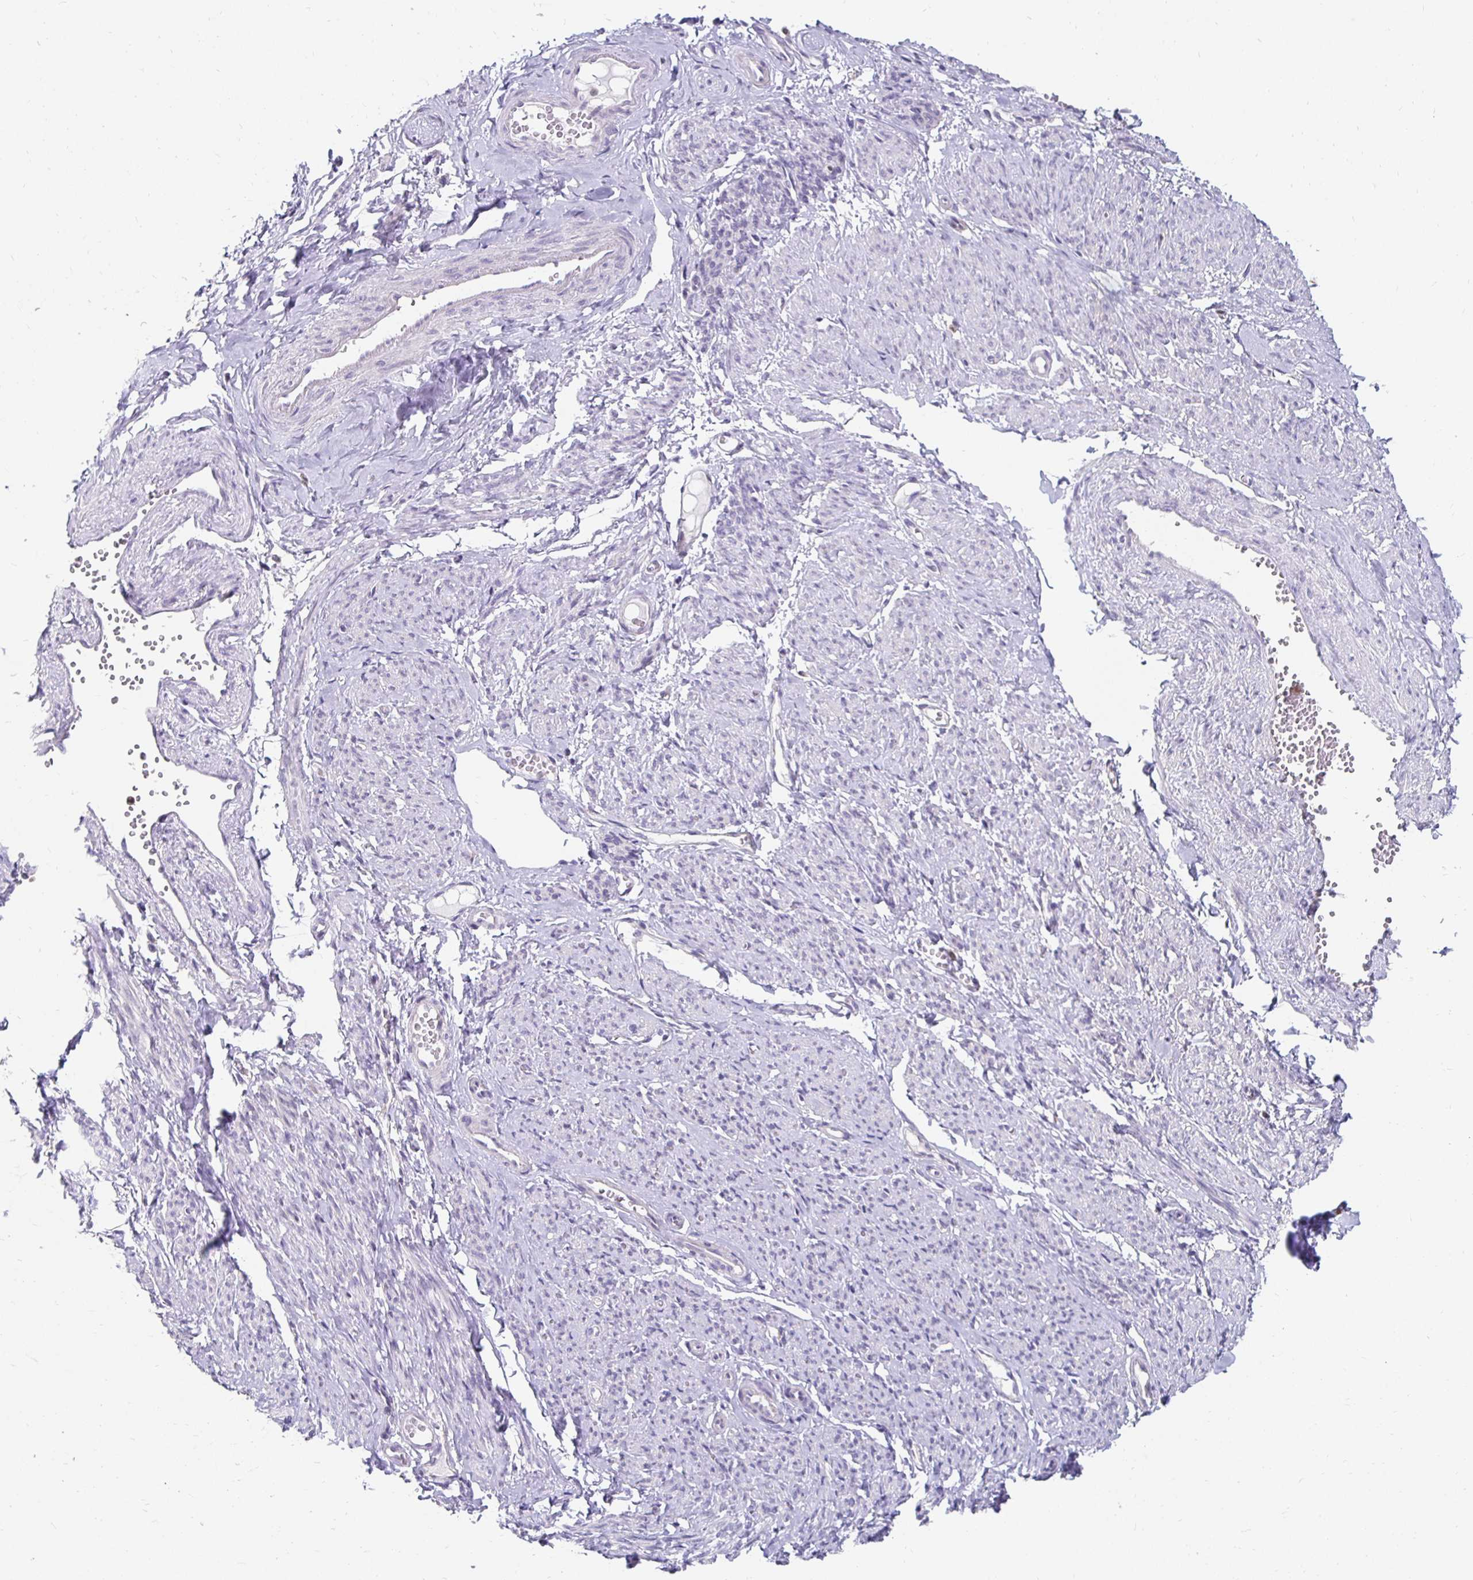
{"staining": {"intensity": "negative", "quantity": "none", "location": "none"}, "tissue": "smooth muscle", "cell_type": "Smooth muscle cells", "image_type": "normal", "snomed": [{"axis": "morphology", "description": "Normal tissue, NOS"}, {"axis": "topography", "description": "Smooth muscle"}], "caption": "The image shows no significant positivity in smooth muscle cells of smooth muscle. Brightfield microscopy of immunohistochemistry (IHC) stained with DAB (3,3'-diaminobenzidine) (brown) and hematoxylin (blue), captured at high magnification.", "gene": "PADI2", "patient": {"sex": "female", "age": 65}}